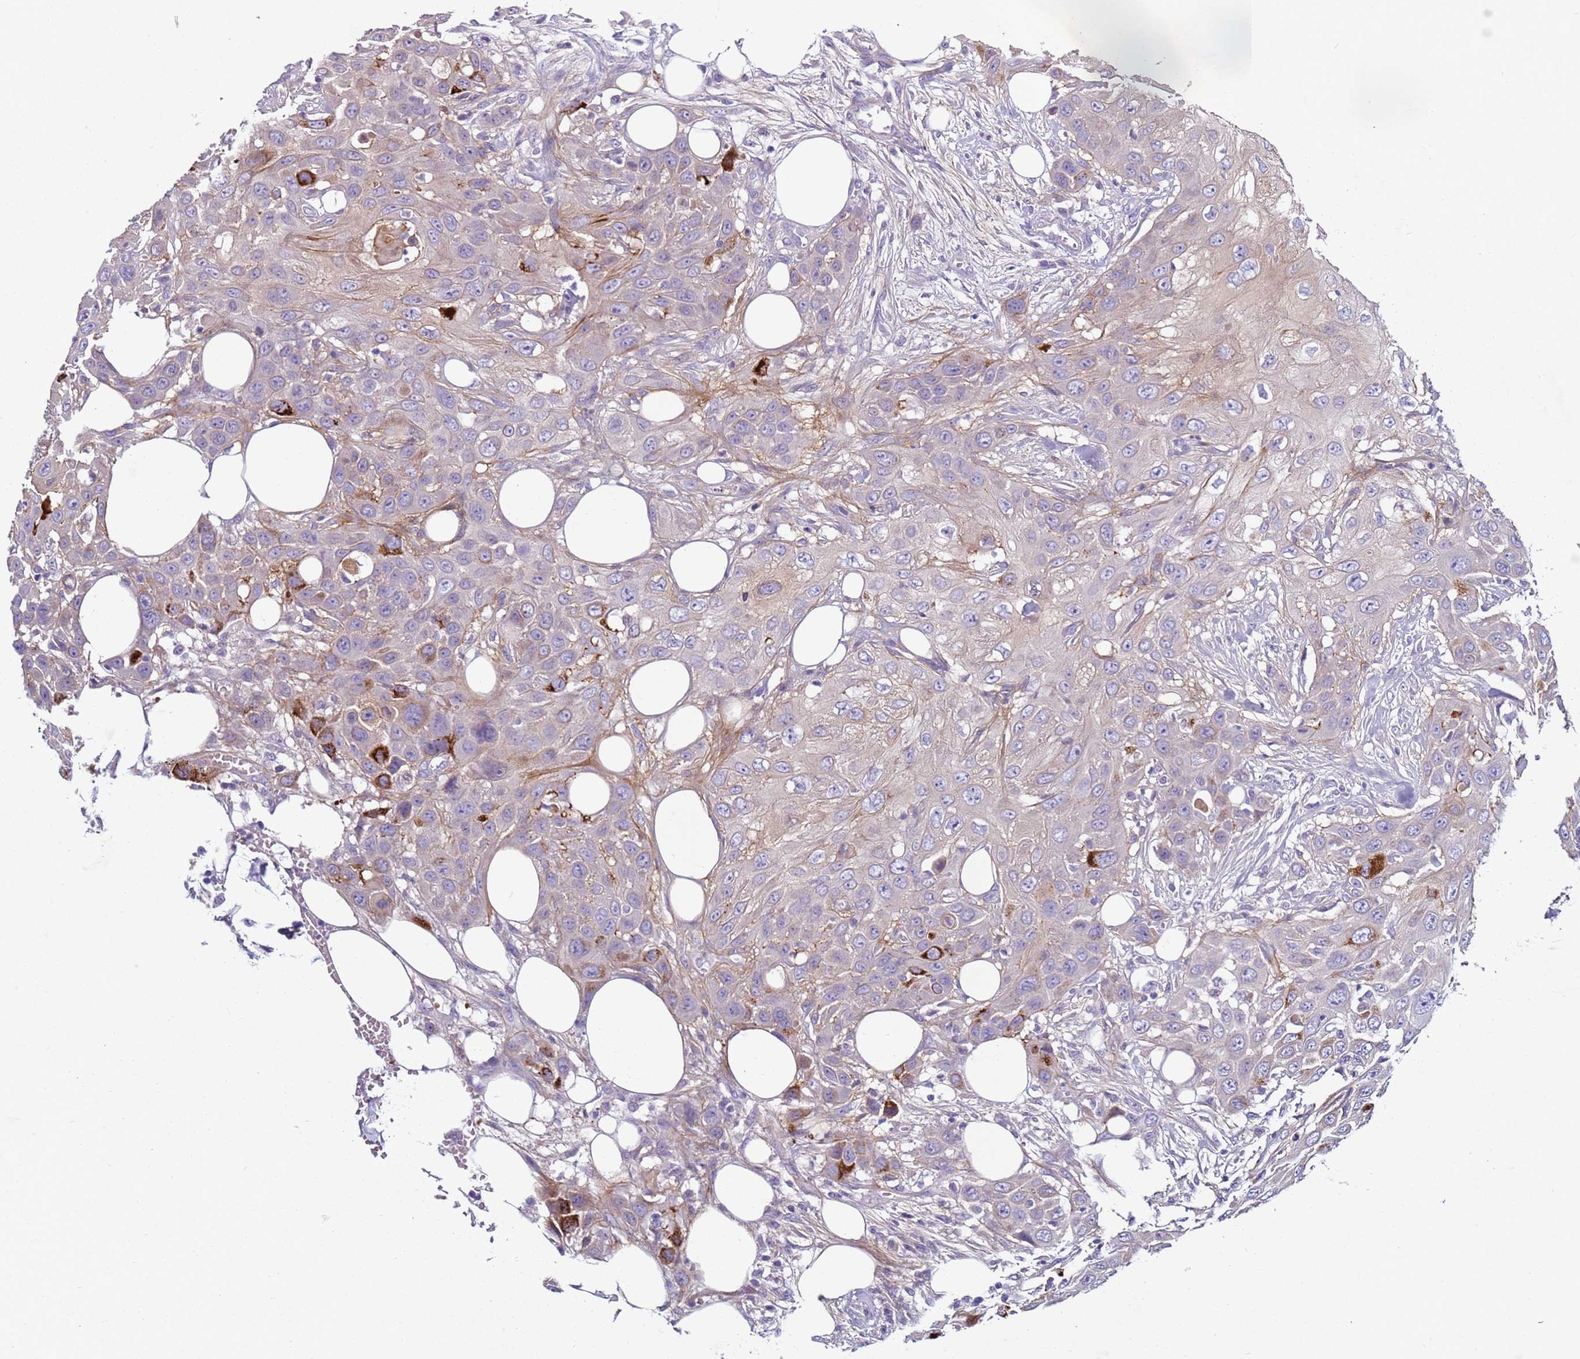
{"staining": {"intensity": "strong", "quantity": "<25%", "location": "cytoplasmic/membranous"}, "tissue": "head and neck cancer", "cell_type": "Tumor cells", "image_type": "cancer", "snomed": [{"axis": "morphology", "description": "Squamous cell carcinoma, NOS"}, {"axis": "topography", "description": "Head-Neck"}], "caption": "Immunohistochemical staining of human squamous cell carcinoma (head and neck) shows strong cytoplasmic/membranous protein staining in approximately <25% of tumor cells. (DAB (3,3'-diaminobenzidine) IHC with brightfield microscopy, high magnification).", "gene": "TRIM51", "patient": {"sex": "male", "age": 81}}